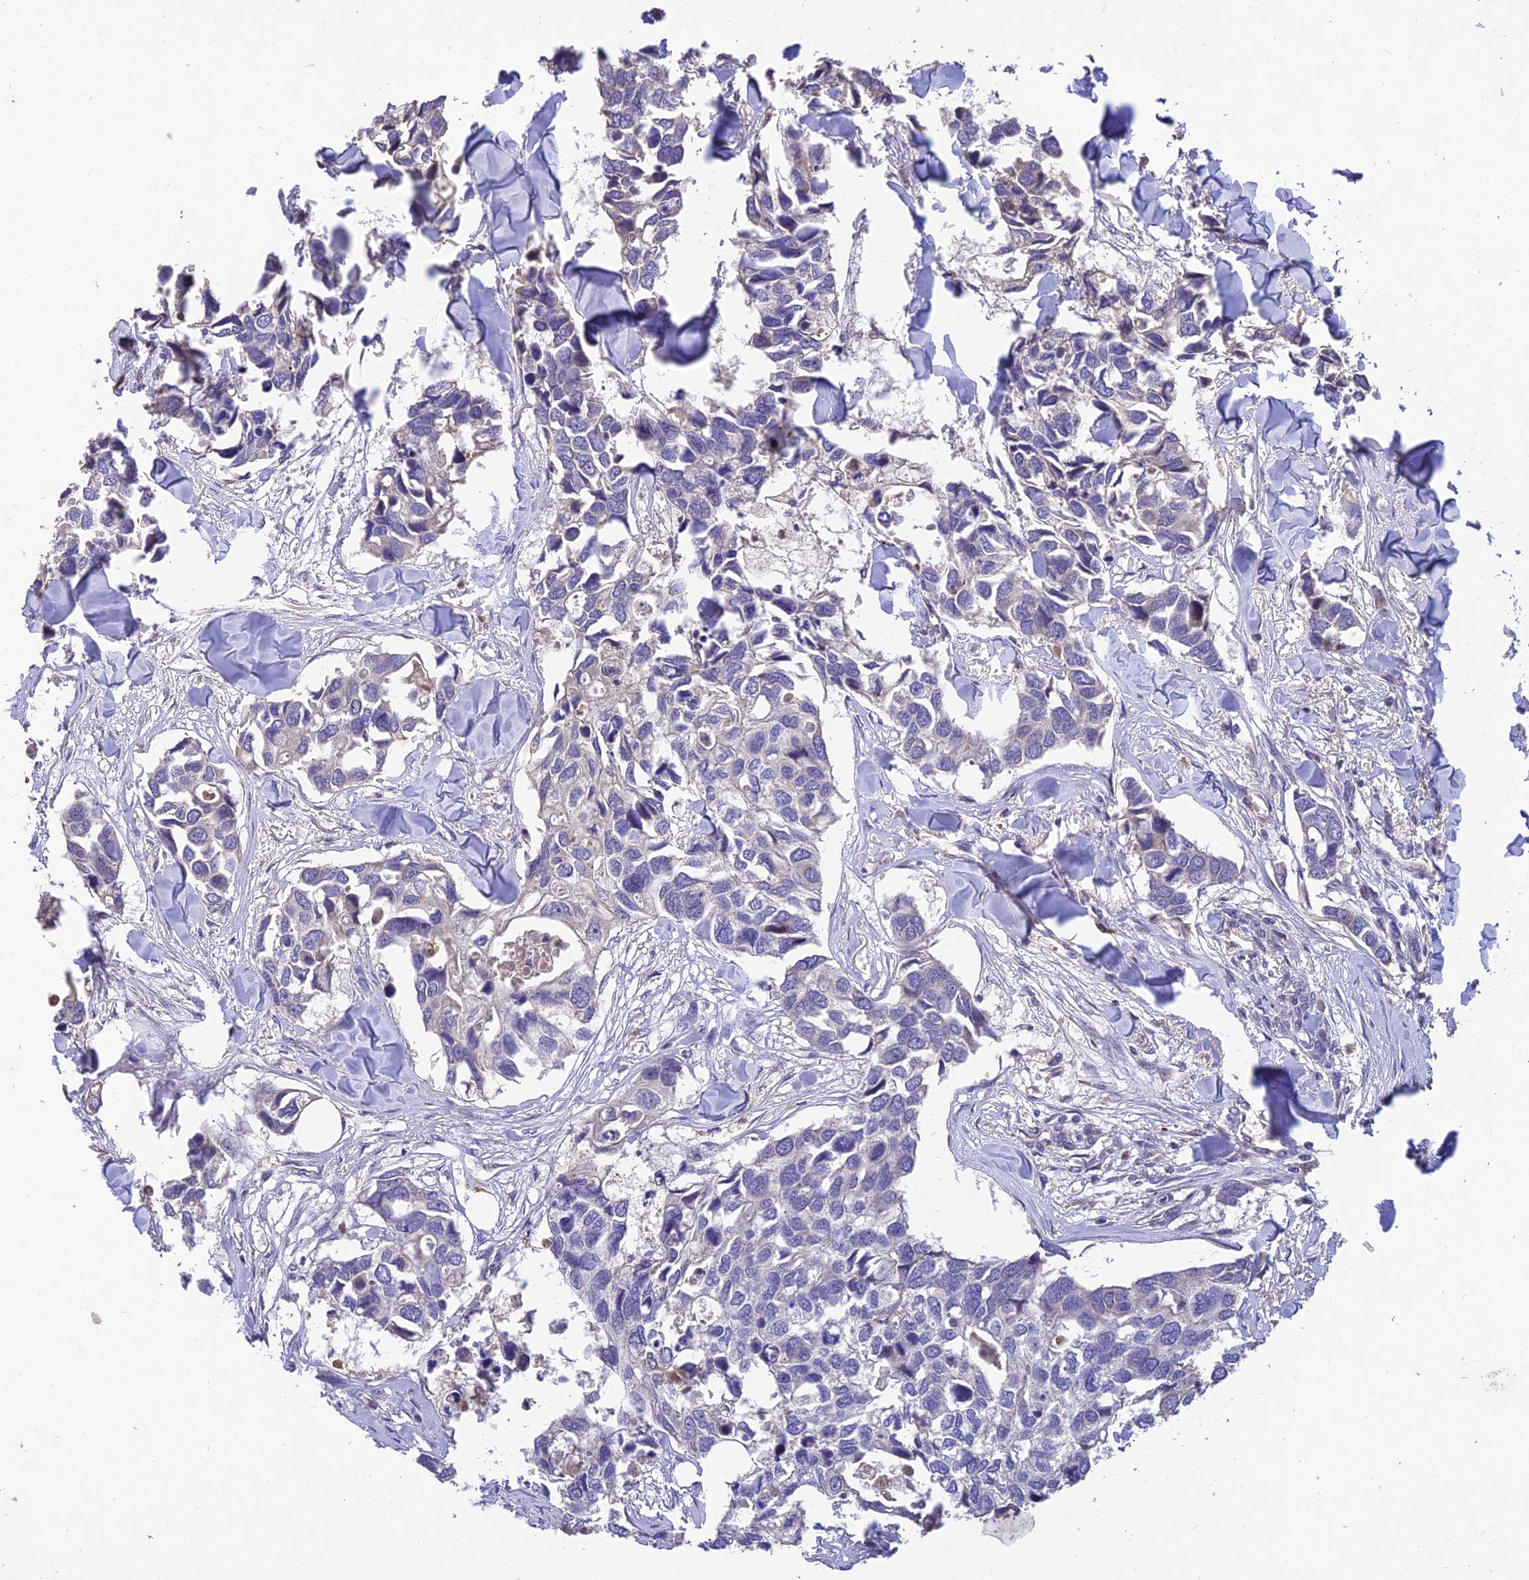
{"staining": {"intensity": "negative", "quantity": "none", "location": "none"}, "tissue": "breast cancer", "cell_type": "Tumor cells", "image_type": "cancer", "snomed": [{"axis": "morphology", "description": "Duct carcinoma"}, {"axis": "topography", "description": "Breast"}], "caption": "Intraductal carcinoma (breast) was stained to show a protein in brown. There is no significant expression in tumor cells. (DAB immunohistochemistry (IHC) visualized using brightfield microscopy, high magnification).", "gene": "DENND5B", "patient": {"sex": "female", "age": 83}}